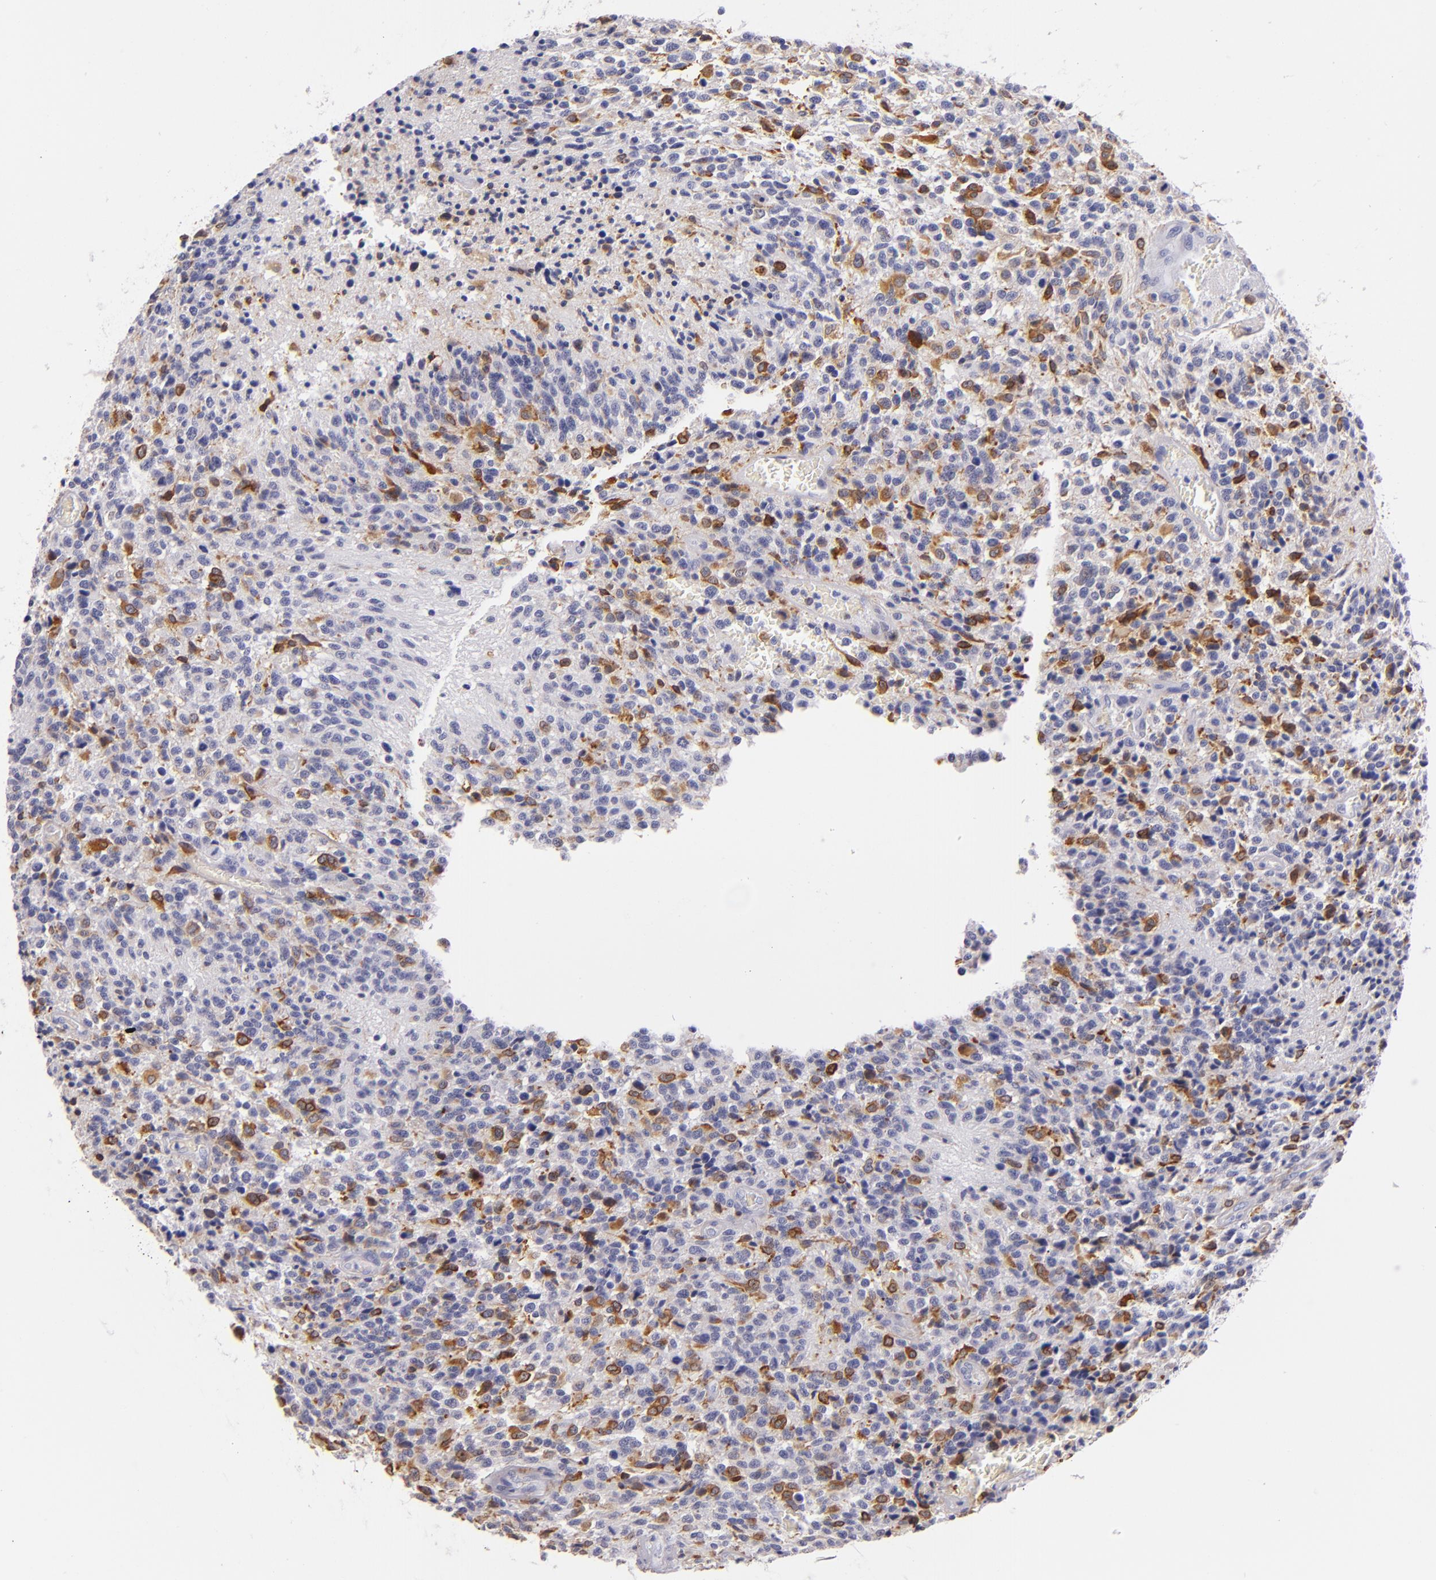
{"staining": {"intensity": "moderate", "quantity": "<25%", "location": "cytoplasmic/membranous"}, "tissue": "glioma", "cell_type": "Tumor cells", "image_type": "cancer", "snomed": [{"axis": "morphology", "description": "Glioma, malignant, High grade"}, {"axis": "topography", "description": "Brain"}], "caption": "Immunohistochemistry (IHC) of malignant high-grade glioma reveals low levels of moderate cytoplasmic/membranous positivity in approximately <25% of tumor cells.", "gene": "CD74", "patient": {"sex": "male", "age": 36}}